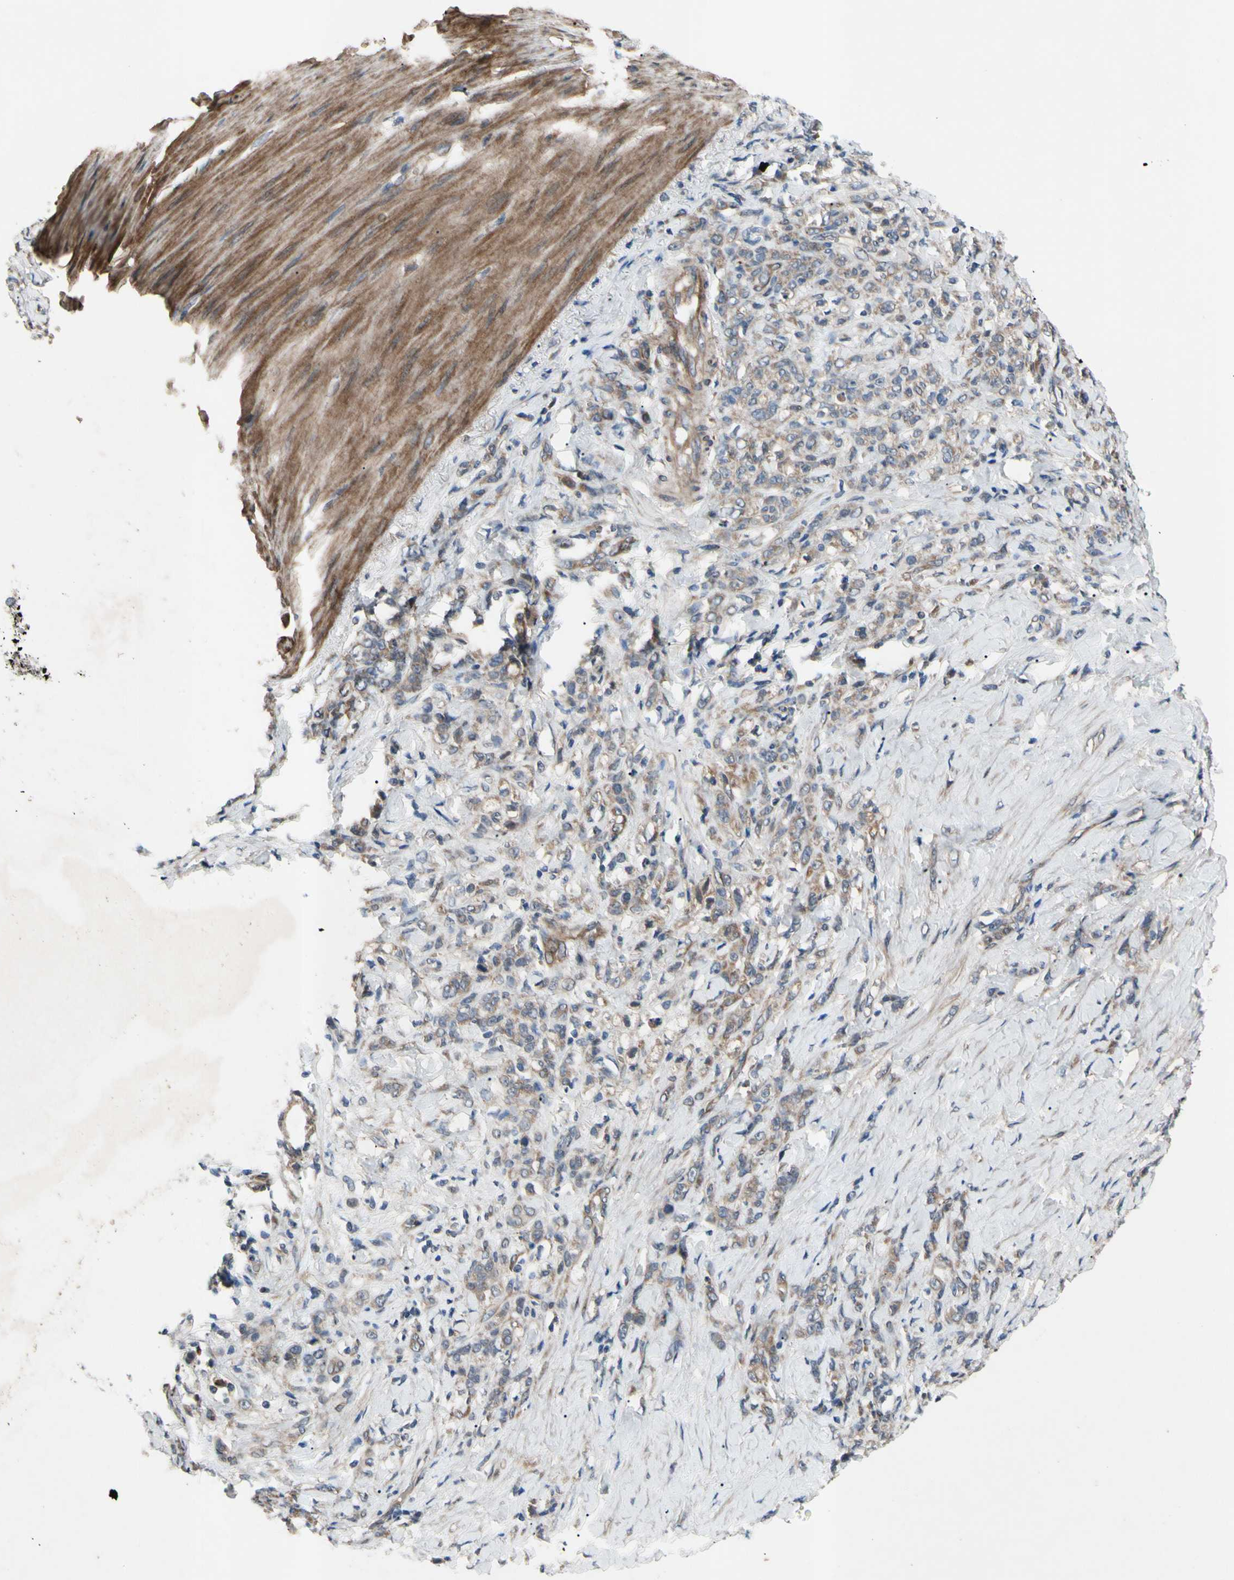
{"staining": {"intensity": "moderate", "quantity": "25%-75%", "location": "cytoplasmic/membranous"}, "tissue": "stomach cancer", "cell_type": "Tumor cells", "image_type": "cancer", "snomed": [{"axis": "morphology", "description": "Adenocarcinoma, NOS"}, {"axis": "topography", "description": "Stomach"}], "caption": "An image of adenocarcinoma (stomach) stained for a protein displays moderate cytoplasmic/membranous brown staining in tumor cells. Using DAB (3,3'-diaminobenzidine) (brown) and hematoxylin (blue) stains, captured at high magnification using brightfield microscopy.", "gene": "SVIL", "patient": {"sex": "male", "age": 82}}